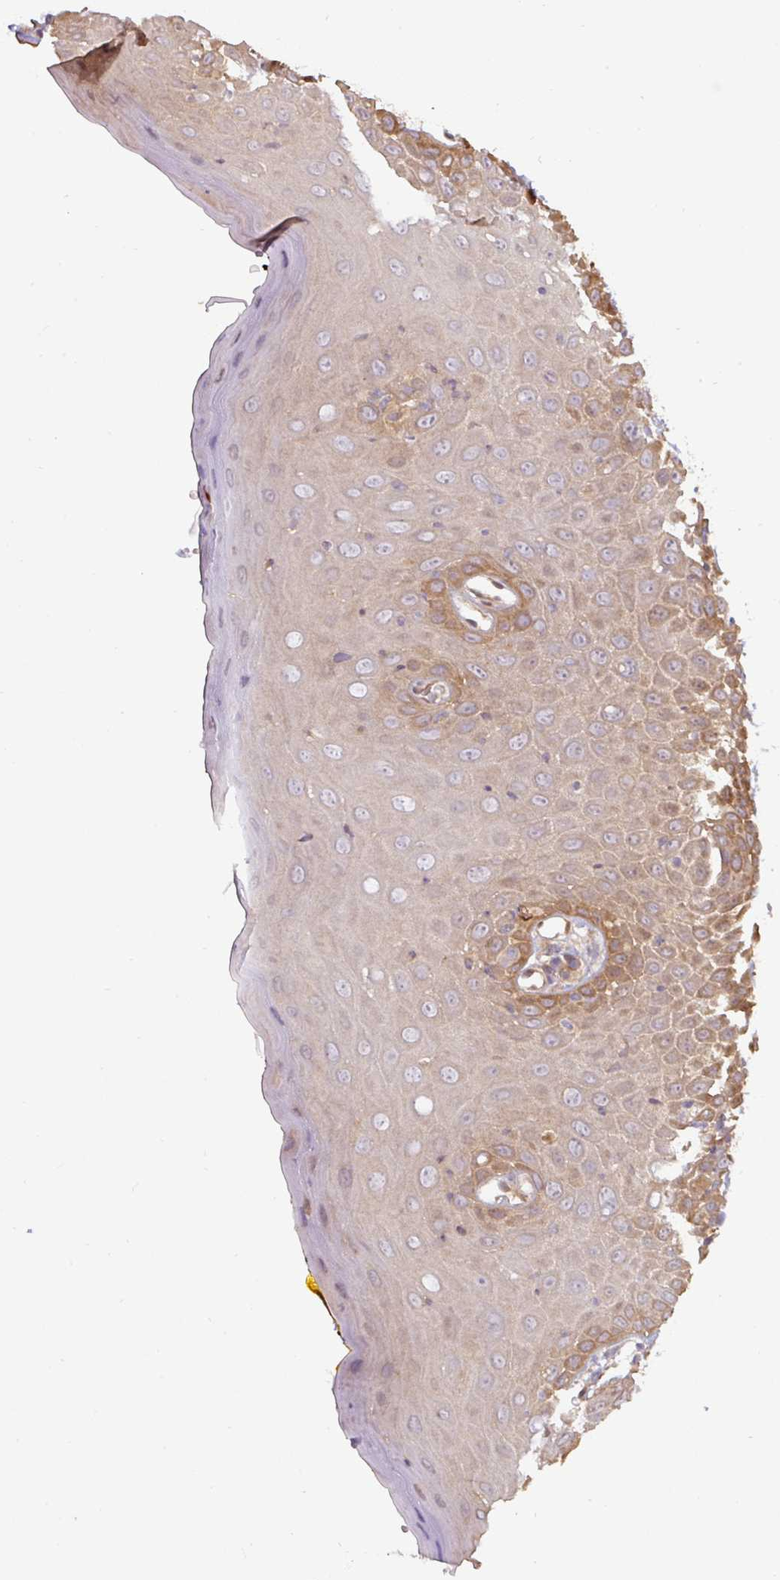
{"staining": {"intensity": "moderate", "quantity": ">75%", "location": "cytoplasmic/membranous"}, "tissue": "oral mucosa", "cell_type": "Squamous epithelial cells", "image_type": "normal", "snomed": [{"axis": "morphology", "description": "Normal tissue, NOS"}, {"axis": "morphology", "description": "Squamous cell carcinoma, NOS"}, {"axis": "topography", "description": "Oral tissue"}, {"axis": "topography", "description": "Tounge, NOS"}, {"axis": "topography", "description": "Head-Neck"}], "caption": "Protein expression analysis of unremarkable oral mucosa shows moderate cytoplasmic/membranous staining in about >75% of squamous epithelial cells.", "gene": "ST13", "patient": {"sex": "male", "age": 76}}